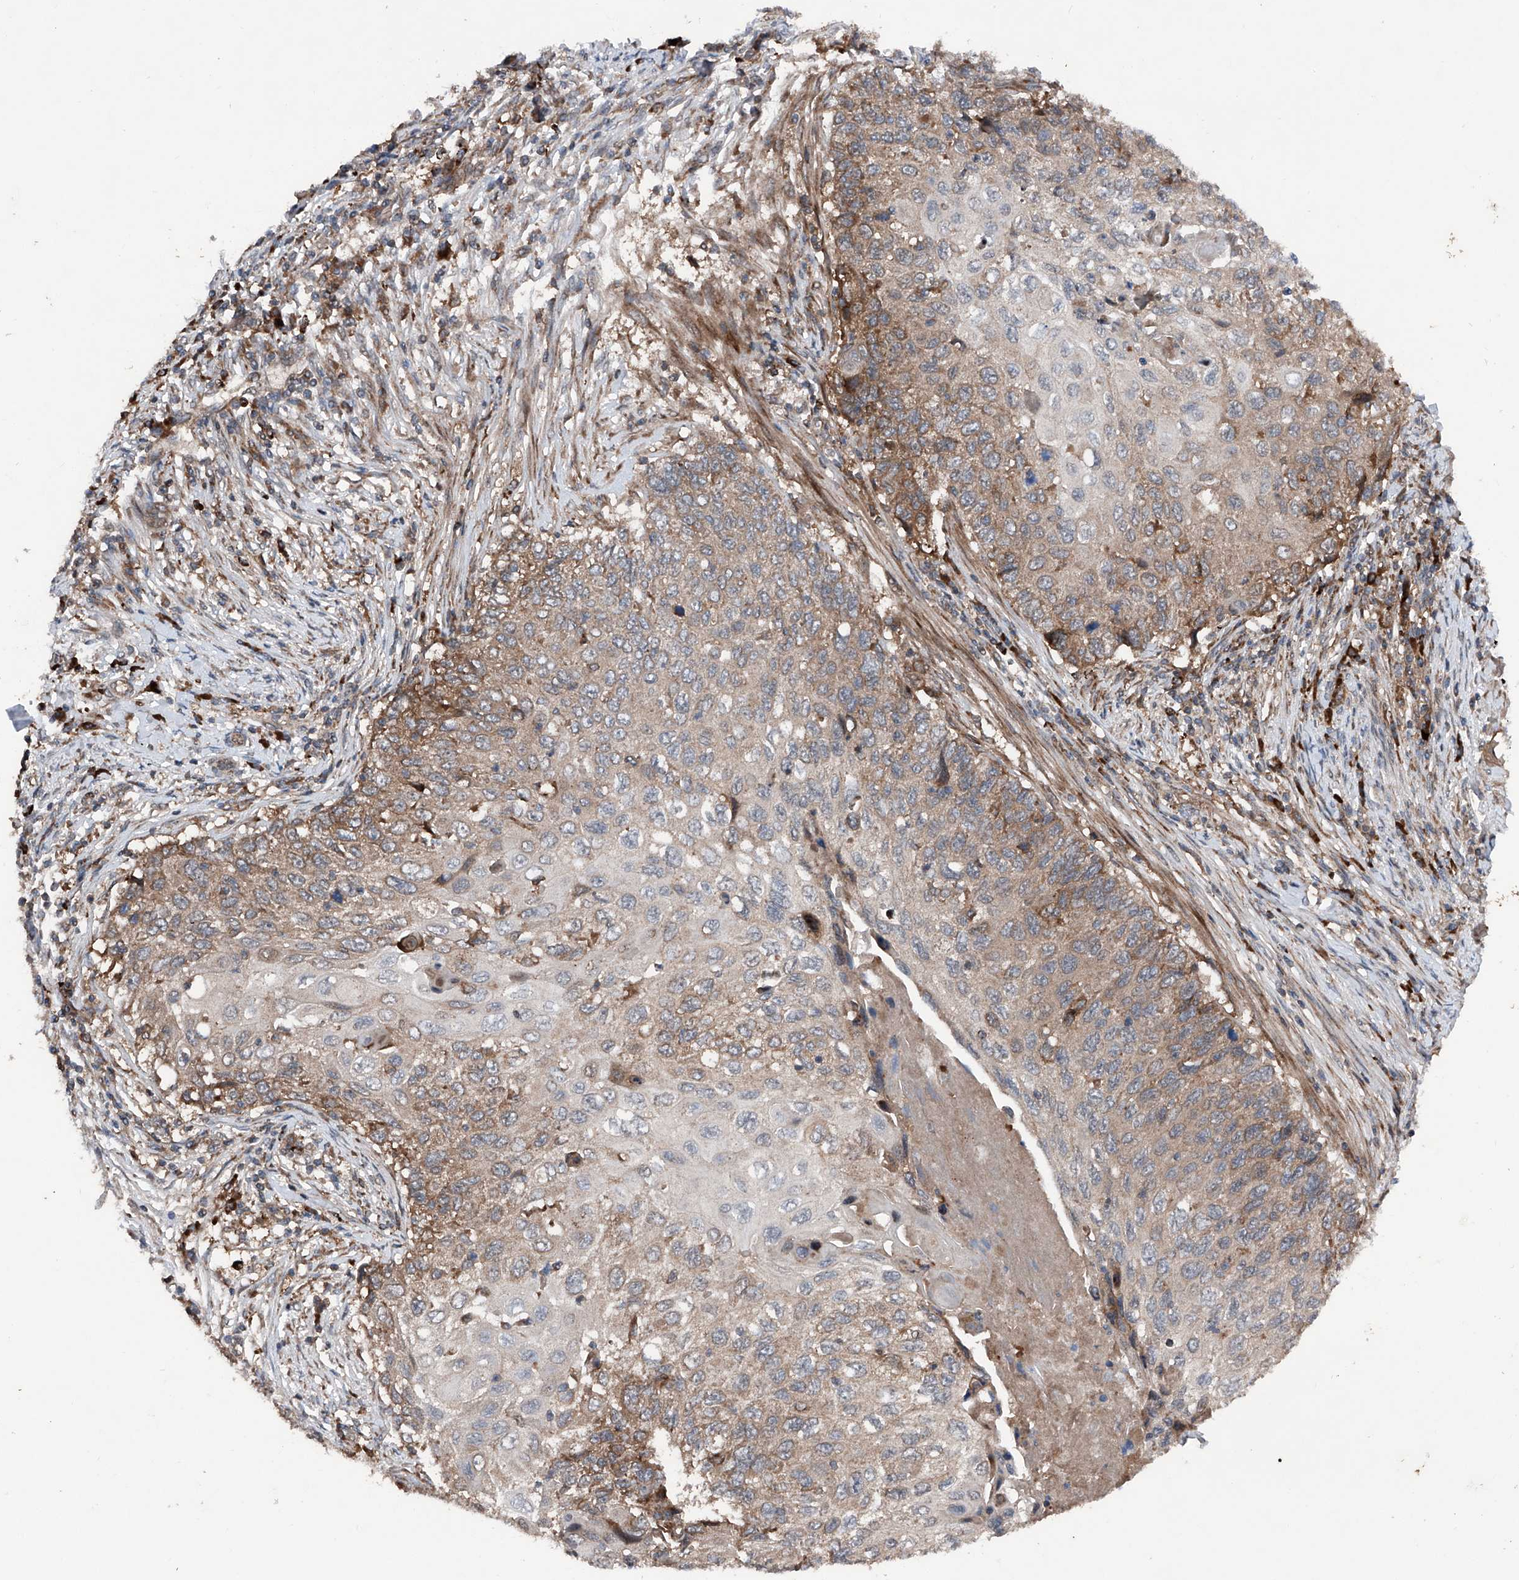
{"staining": {"intensity": "moderate", "quantity": ">75%", "location": "cytoplasmic/membranous"}, "tissue": "cervical cancer", "cell_type": "Tumor cells", "image_type": "cancer", "snomed": [{"axis": "morphology", "description": "Squamous cell carcinoma, NOS"}, {"axis": "topography", "description": "Cervix"}], "caption": "A photomicrograph showing moderate cytoplasmic/membranous staining in approximately >75% of tumor cells in cervical squamous cell carcinoma, as visualized by brown immunohistochemical staining.", "gene": "DAD1", "patient": {"sex": "female", "age": 70}}